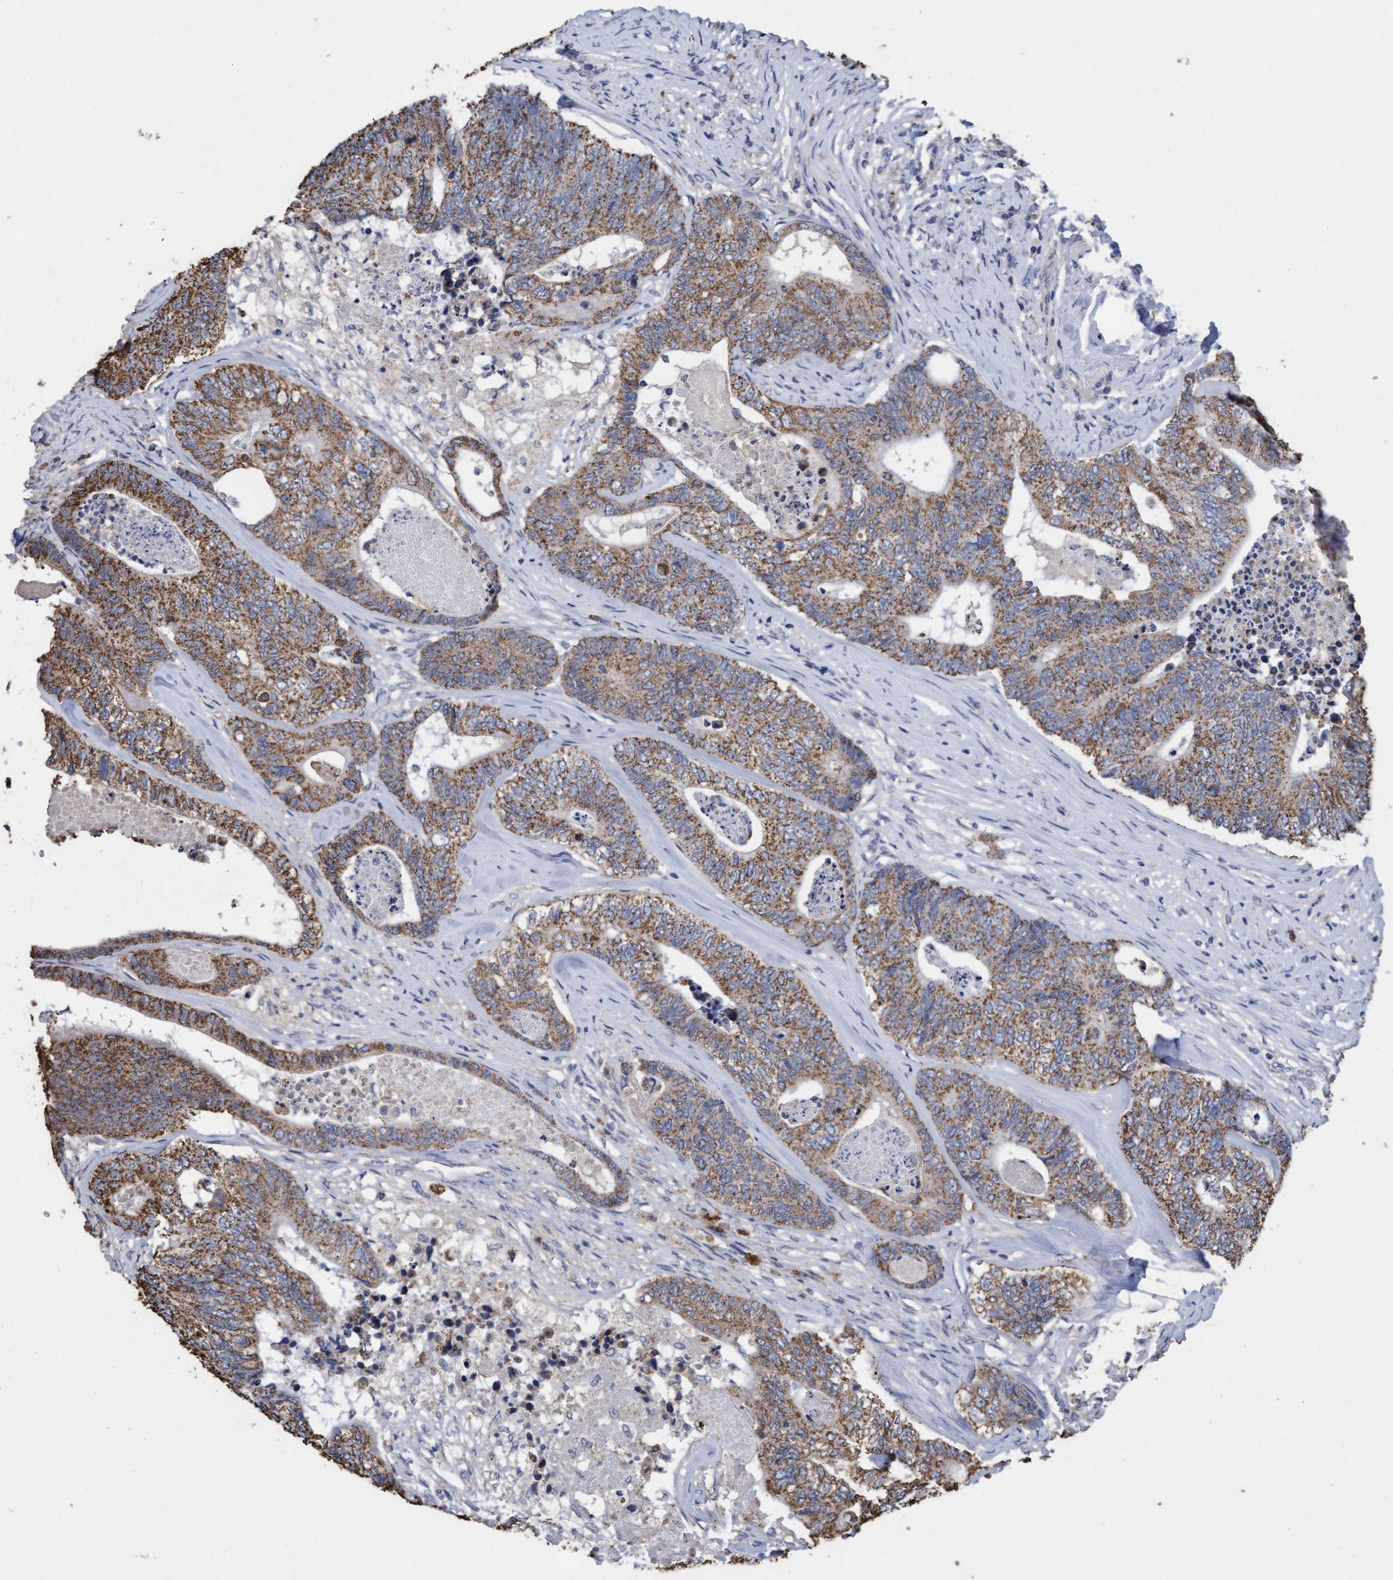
{"staining": {"intensity": "moderate", "quantity": ">75%", "location": "cytoplasmic/membranous"}, "tissue": "colorectal cancer", "cell_type": "Tumor cells", "image_type": "cancer", "snomed": [{"axis": "morphology", "description": "Adenocarcinoma, NOS"}, {"axis": "topography", "description": "Colon"}], "caption": "This photomicrograph demonstrates immunohistochemistry staining of human colorectal cancer (adenocarcinoma), with medium moderate cytoplasmic/membranous staining in about >75% of tumor cells.", "gene": "VSIG8", "patient": {"sex": "female", "age": 67}}